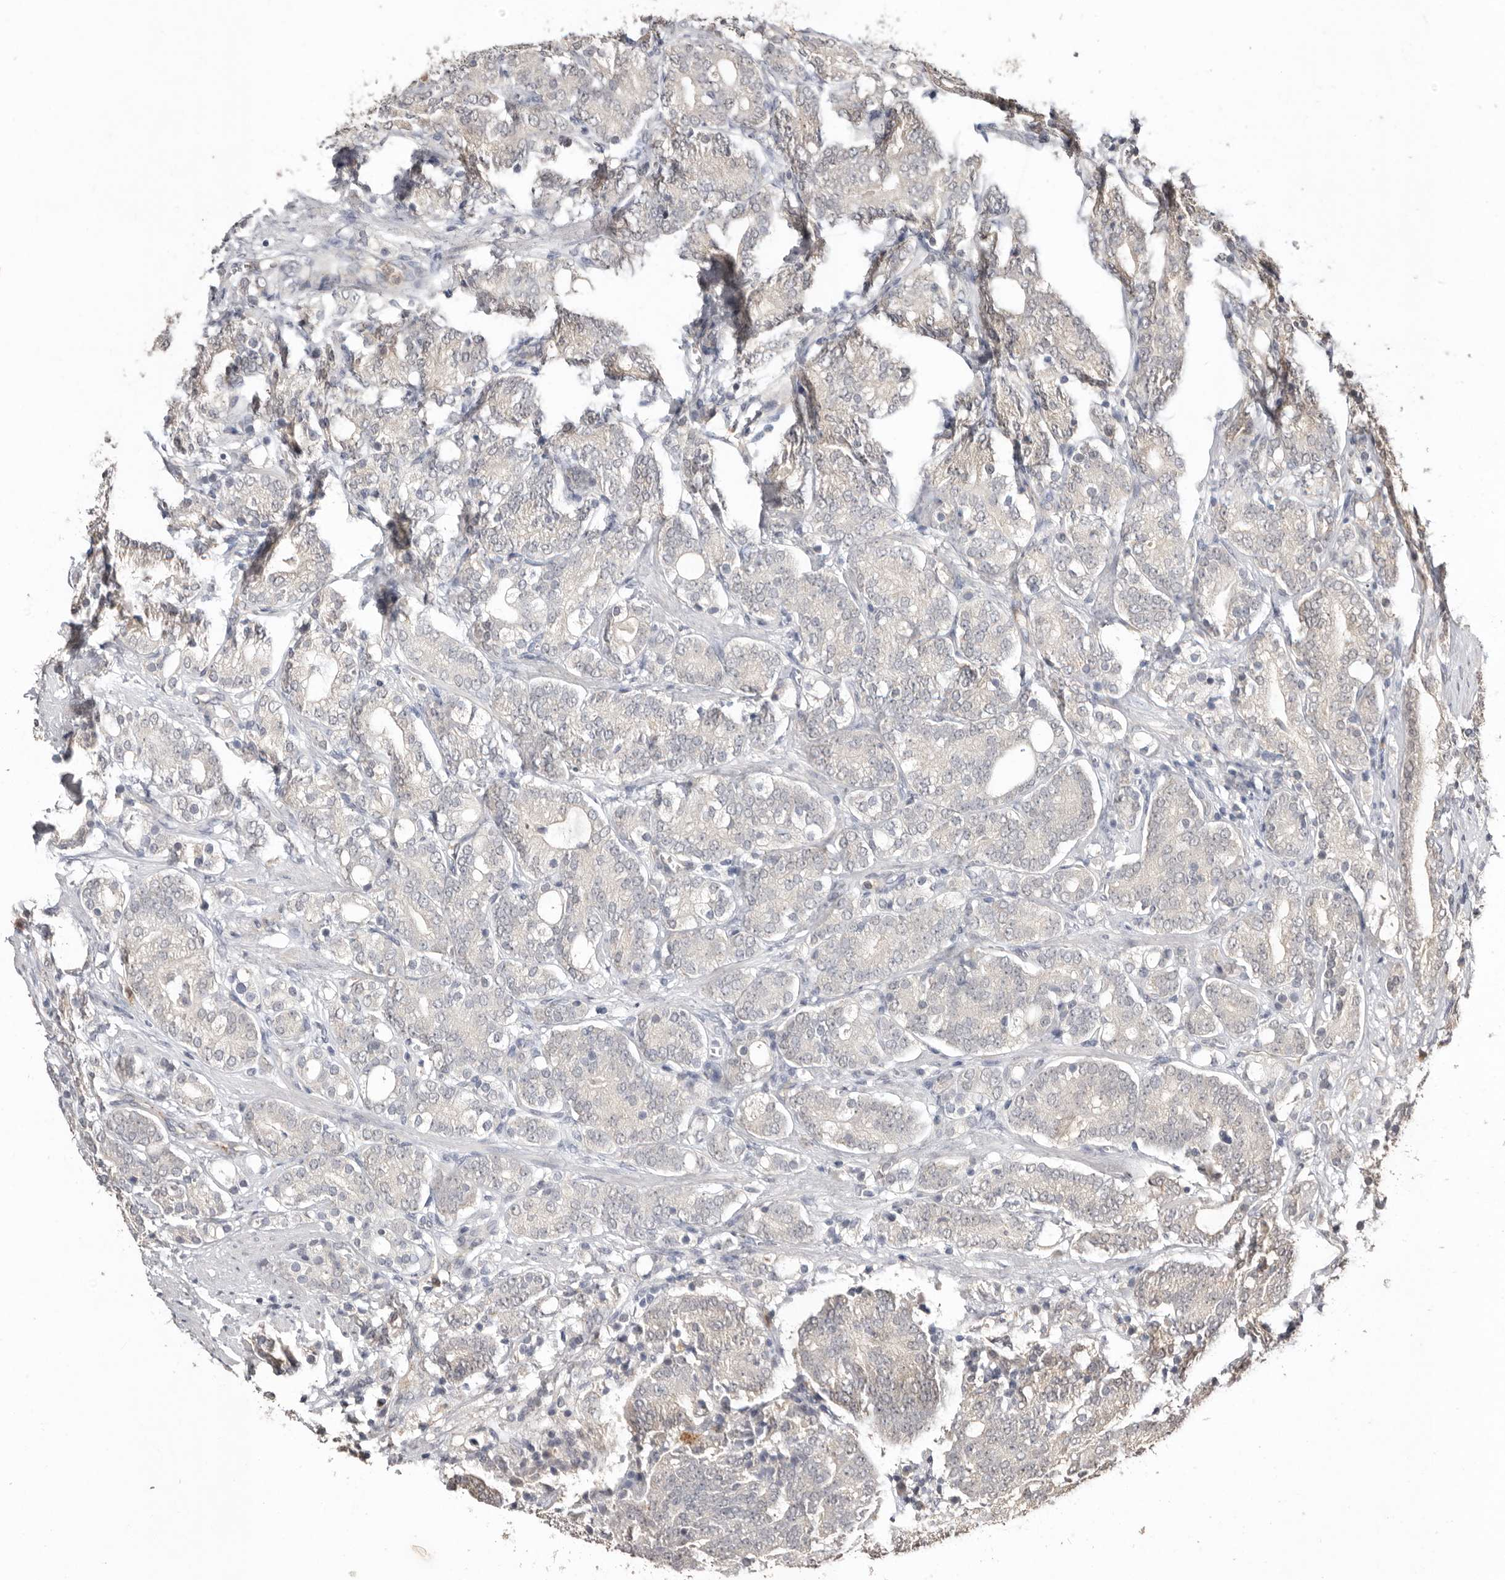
{"staining": {"intensity": "negative", "quantity": "none", "location": "none"}, "tissue": "prostate cancer", "cell_type": "Tumor cells", "image_type": "cancer", "snomed": [{"axis": "morphology", "description": "Adenocarcinoma, High grade"}, {"axis": "topography", "description": "Prostate"}], "caption": "Protein analysis of adenocarcinoma (high-grade) (prostate) exhibits no significant positivity in tumor cells. (DAB (3,3'-diaminobenzidine) IHC with hematoxylin counter stain).", "gene": "SULT1E1", "patient": {"sex": "male", "age": 57}}